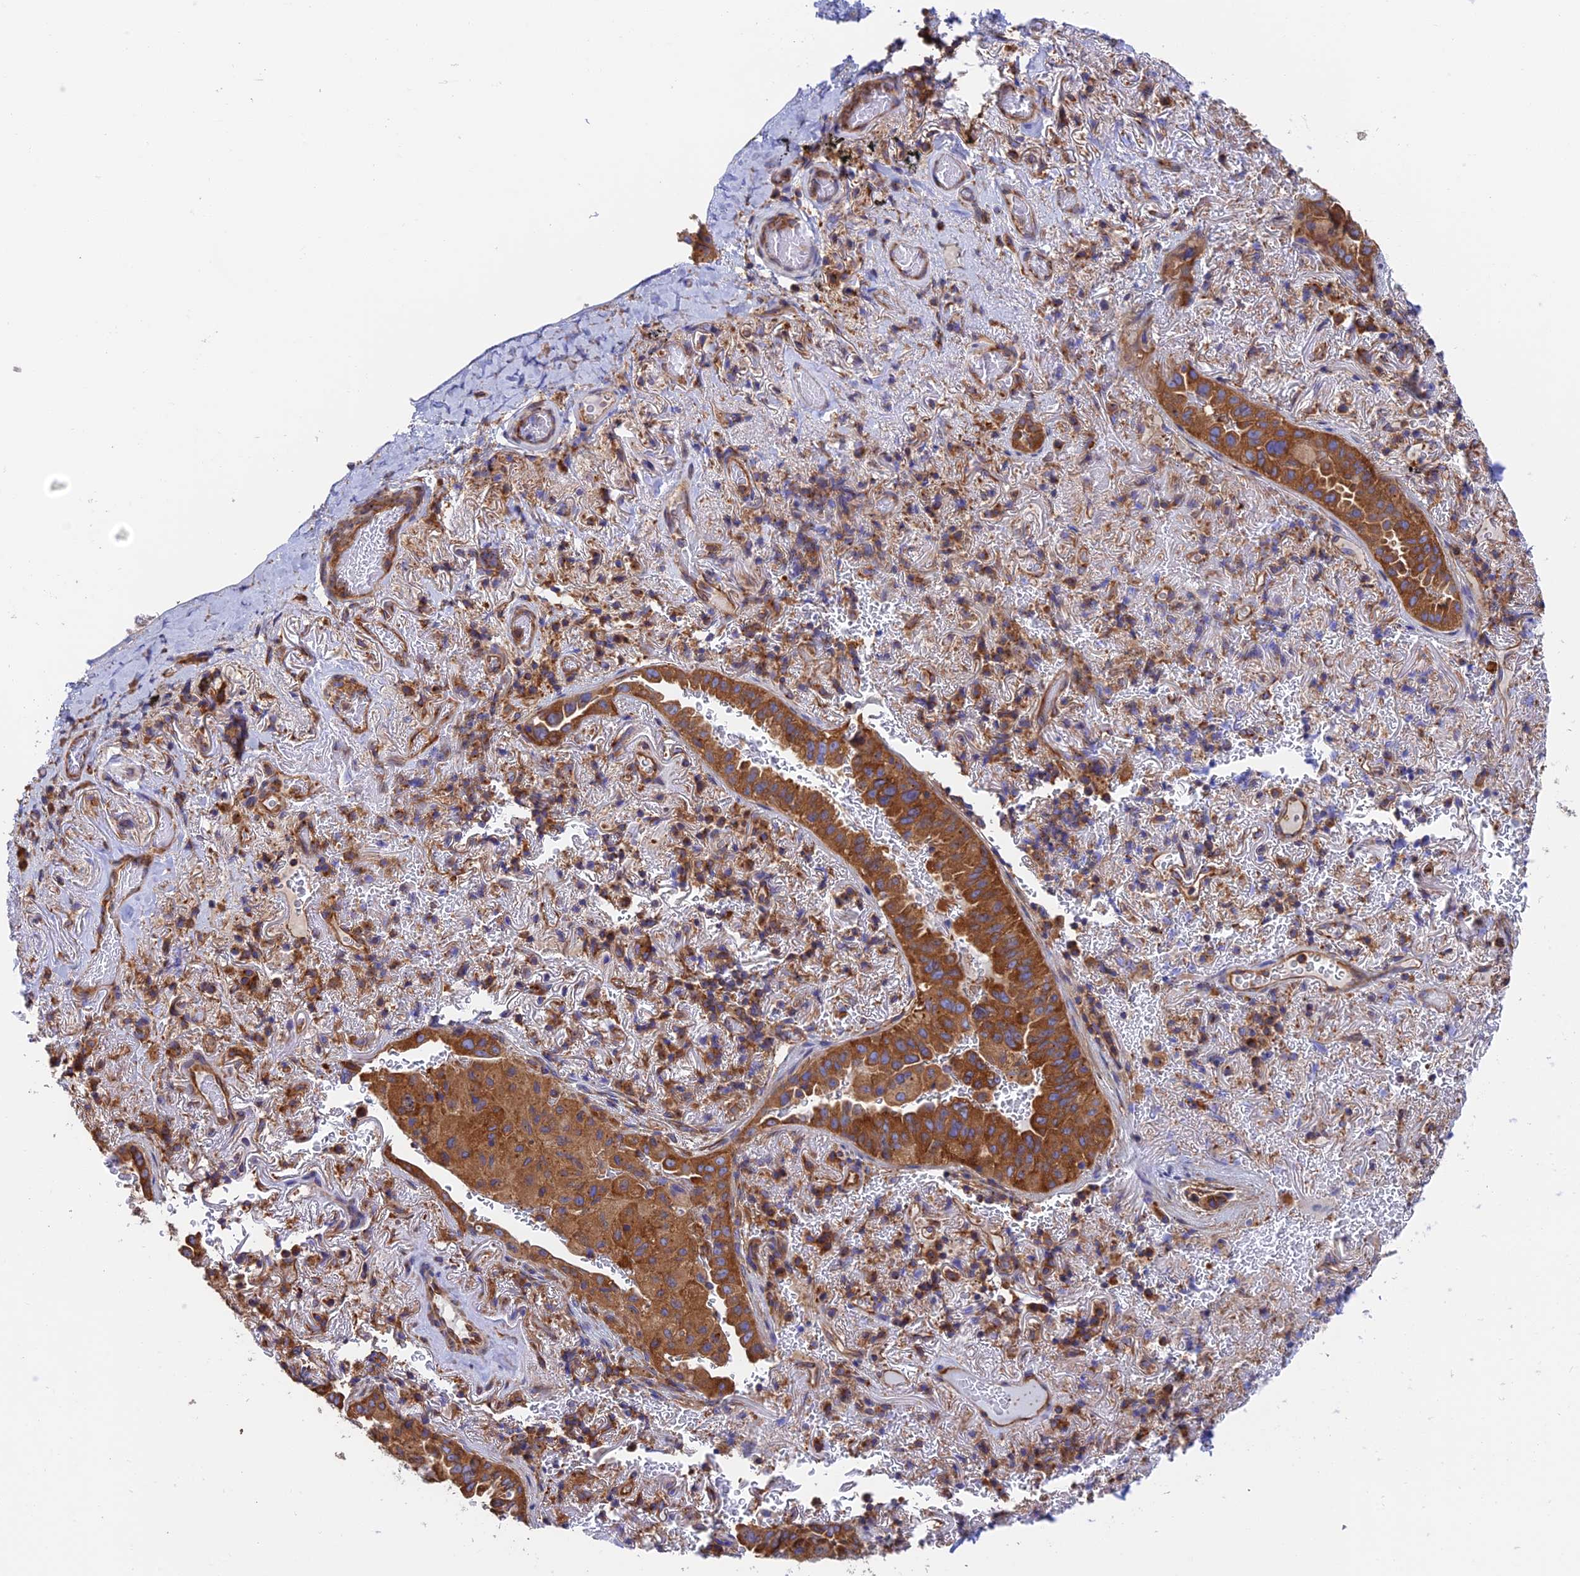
{"staining": {"intensity": "strong", "quantity": ">75%", "location": "cytoplasmic/membranous"}, "tissue": "lung cancer", "cell_type": "Tumor cells", "image_type": "cancer", "snomed": [{"axis": "morphology", "description": "Adenocarcinoma, NOS"}, {"axis": "topography", "description": "Lung"}], "caption": "This is an image of IHC staining of lung cancer, which shows strong staining in the cytoplasmic/membranous of tumor cells.", "gene": "DCTN2", "patient": {"sex": "female", "age": 69}}